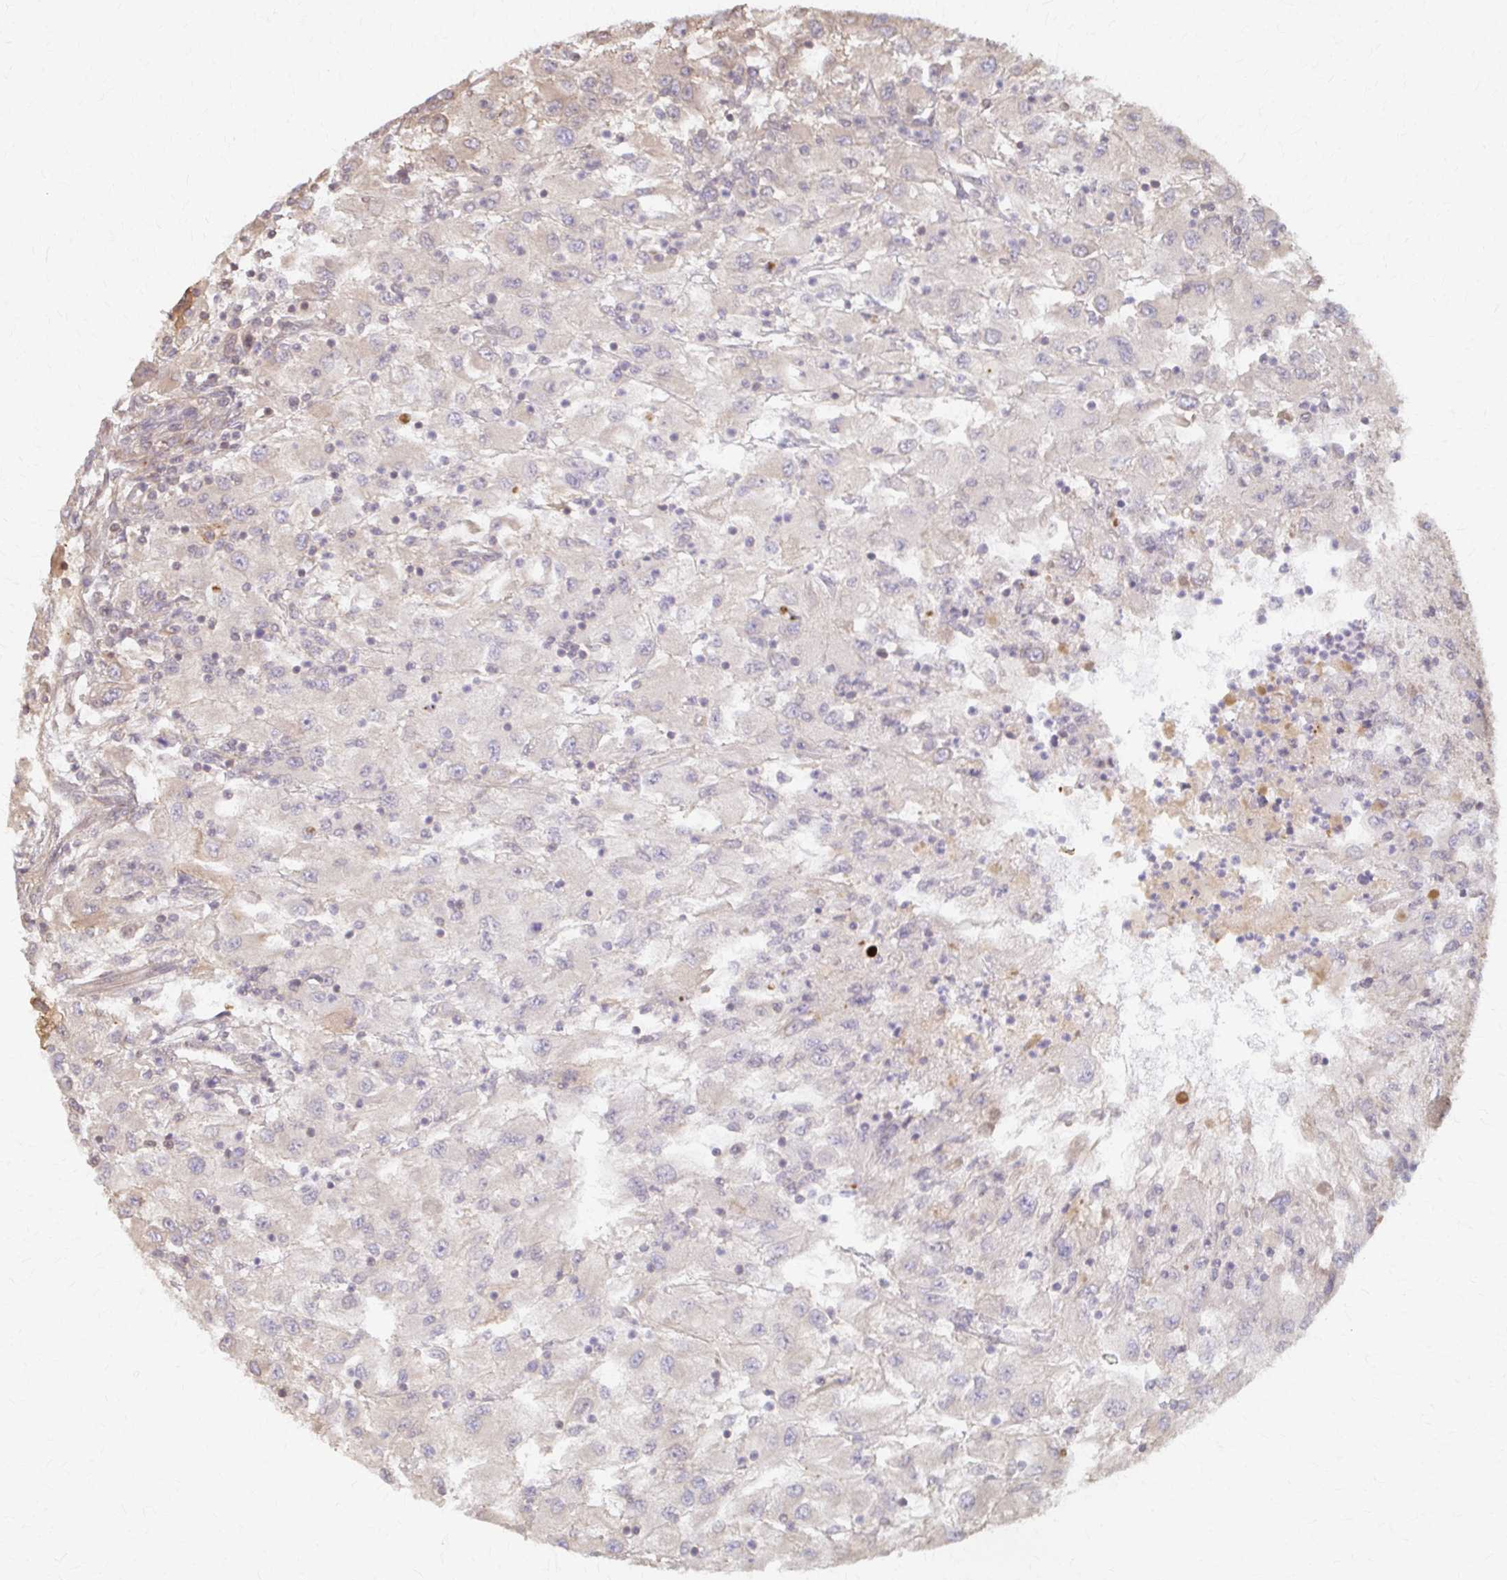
{"staining": {"intensity": "negative", "quantity": "none", "location": "none"}, "tissue": "renal cancer", "cell_type": "Tumor cells", "image_type": "cancer", "snomed": [{"axis": "morphology", "description": "Adenocarcinoma, NOS"}, {"axis": "topography", "description": "Kidney"}], "caption": "Protein analysis of renal cancer reveals no significant expression in tumor cells.", "gene": "ARHGAP35", "patient": {"sex": "female", "age": 67}}